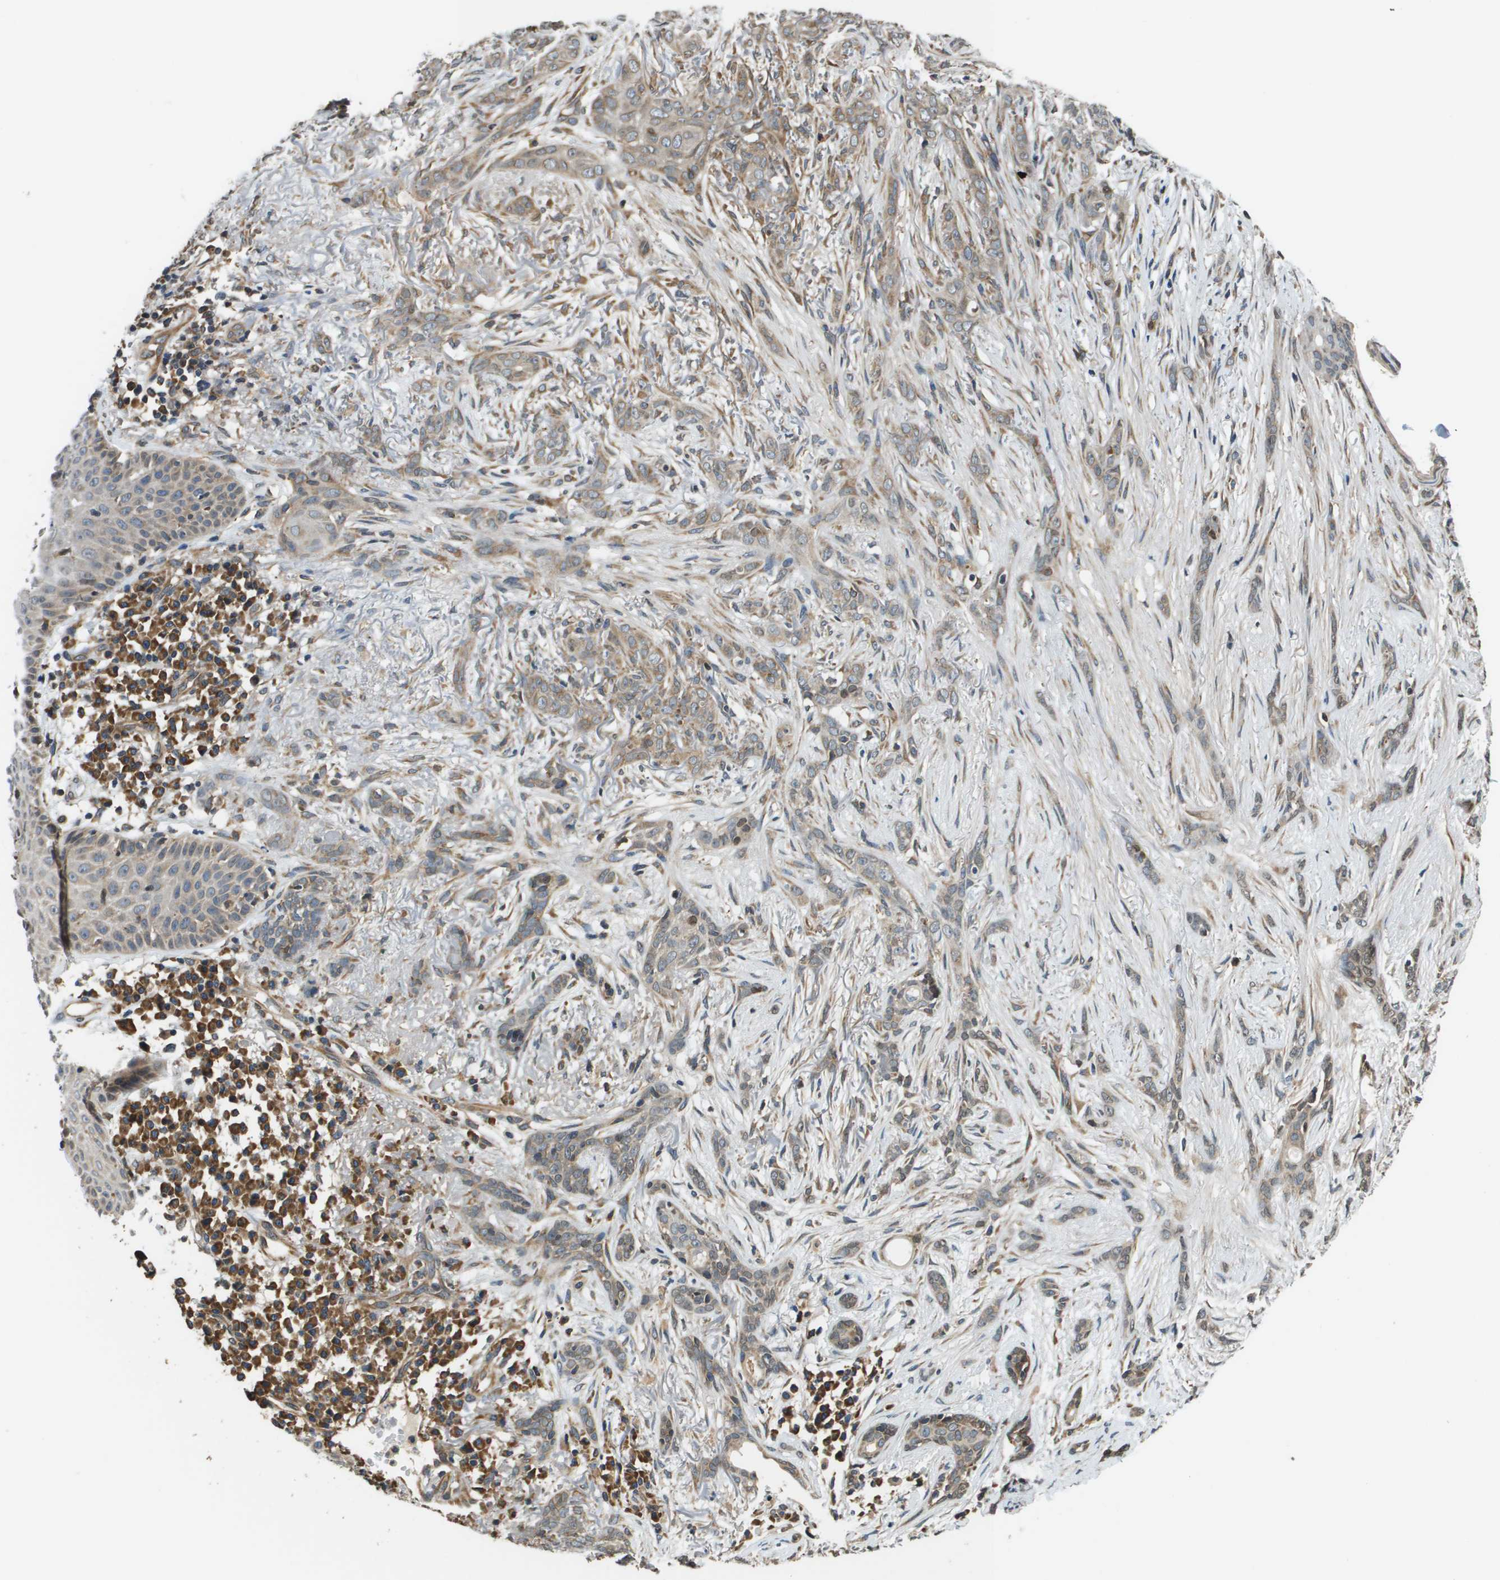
{"staining": {"intensity": "weak", "quantity": "25%-75%", "location": "cytoplasmic/membranous"}, "tissue": "skin cancer", "cell_type": "Tumor cells", "image_type": "cancer", "snomed": [{"axis": "morphology", "description": "Basal cell carcinoma"}, {"axis": "morphology", "description": "Adnexal tumor, benign"}, {"axis": "topography", "description": "Skin"}], "caption": "IHC of skin cancer reveals low levels of weak cytoplasmic/membranous staining in approximately 25%-75% of tumor cells.", "gene": "SEC62", "patient": {"sex": "female", "age": 42}}